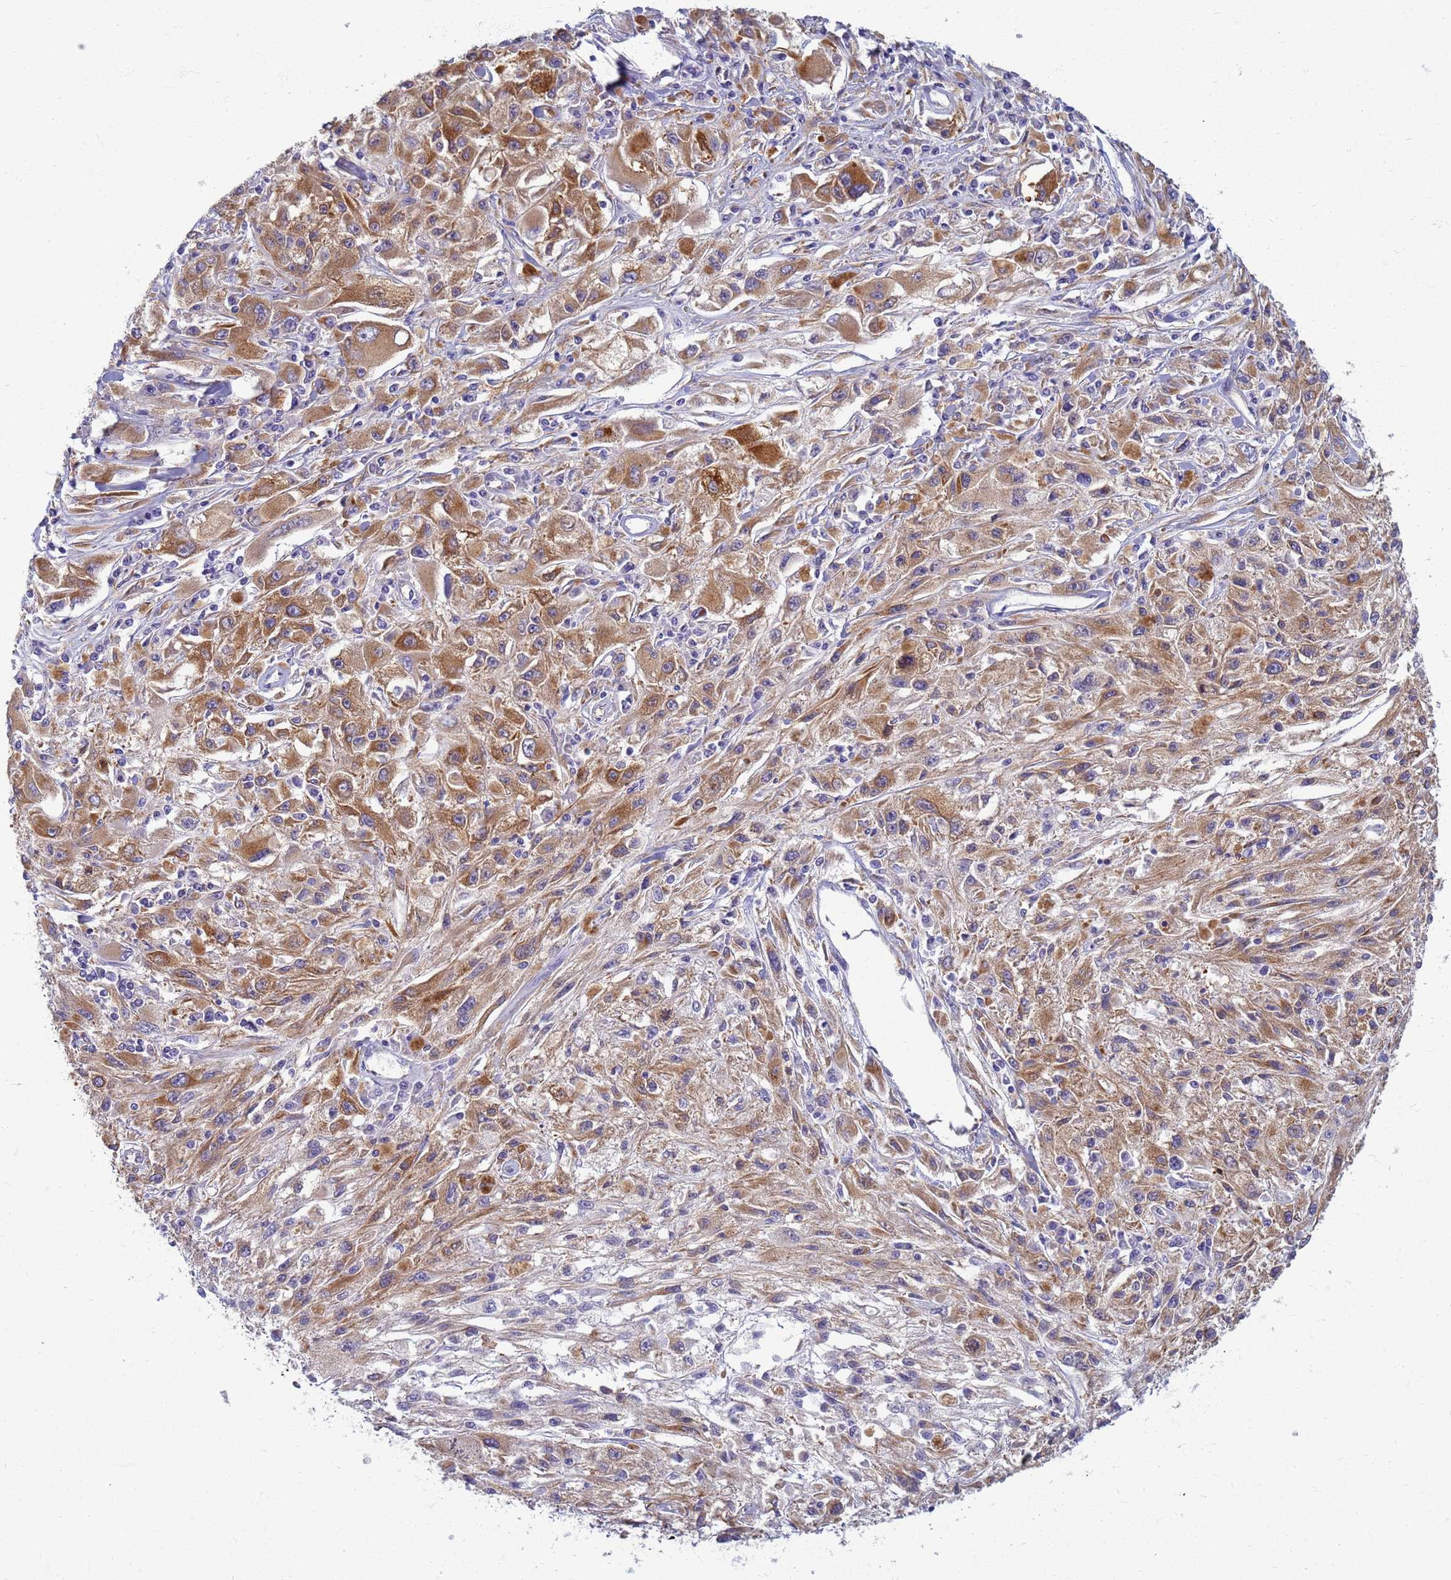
{"staining": {"intensity": "moderate", "quantity": ">75%", "location": "cytoplasmic/membranous"}, "tissue": "melanoma", "cell_type": "Tumor cells", "image_type": "cancer", "snomed": [{"axis": "morphology", "description": "Malignant melanoma, Metastatic site"}, {"axis": "topography", "description": "Skin"}], "caption": "IHC staining of malignant melanoma (metastatic site), which demonstrates medium levels of moderate cytoplasmic/membranous expression in approximately >75% of tumor cells indicating moderate cytoplasmic/membranous protein expression. The staining was performed using DAB (3,3'-diaminobenzidine) (brown) for protein detection and nuclei were counterstained in hematoxylin (blue).", "gene": "EEA1", "patient": {"sex": "male", "age": 53}}